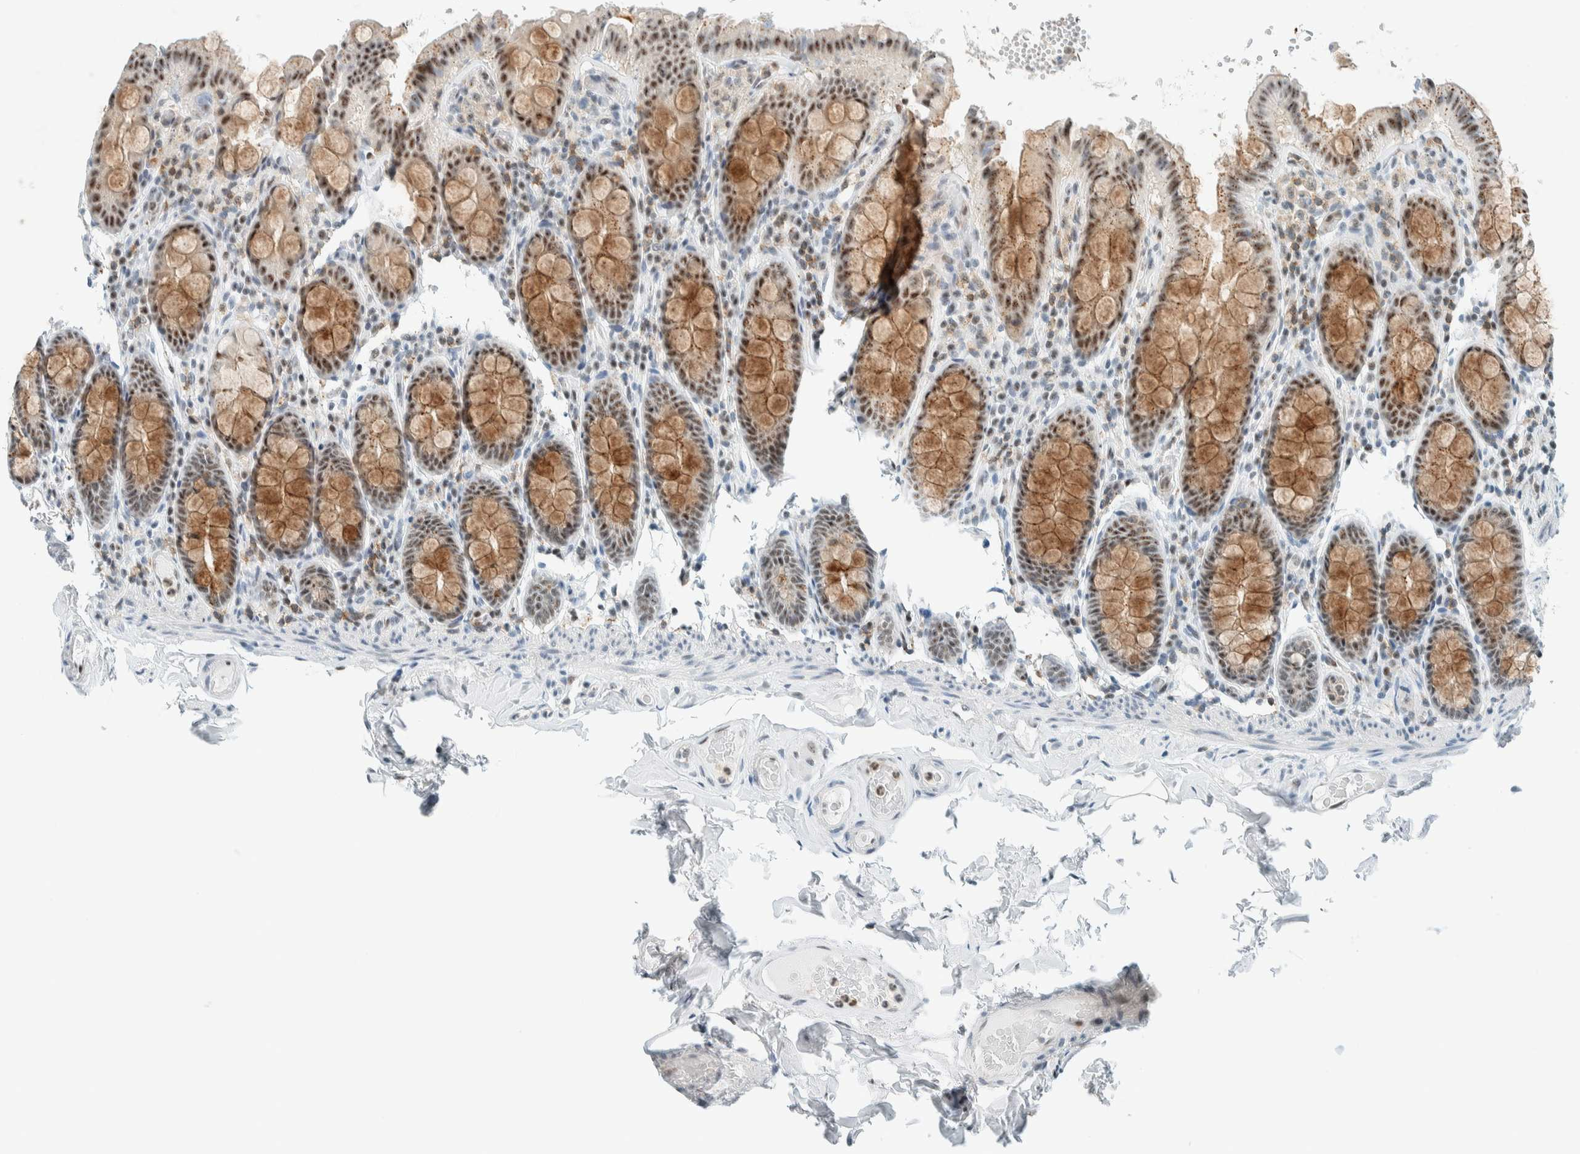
{"staining": {"intensity": "moderate", "quantity": ">75%", "location": "nuclear"}, "tissue": "colon", "cell_type": "Endothelial cells", "image_type": "normal", "snomed": [{"axis": "morphology", "description": "Normal tissue, NOS"}, {"axis": "topography", "description": "Colon"}, {"axis": "topography", "description": "Peripheral nerve tissue"}], "caption": "Immunohistochemical staining of unremarkable human colon displays medium levels of moderate nuclear expression in about >75% of endothelial cells. (Brightfield microscopy of DAB IHC at high magnification).", "gene": "CYSRT1", "patient": {"sex": "female", "age": 61}}